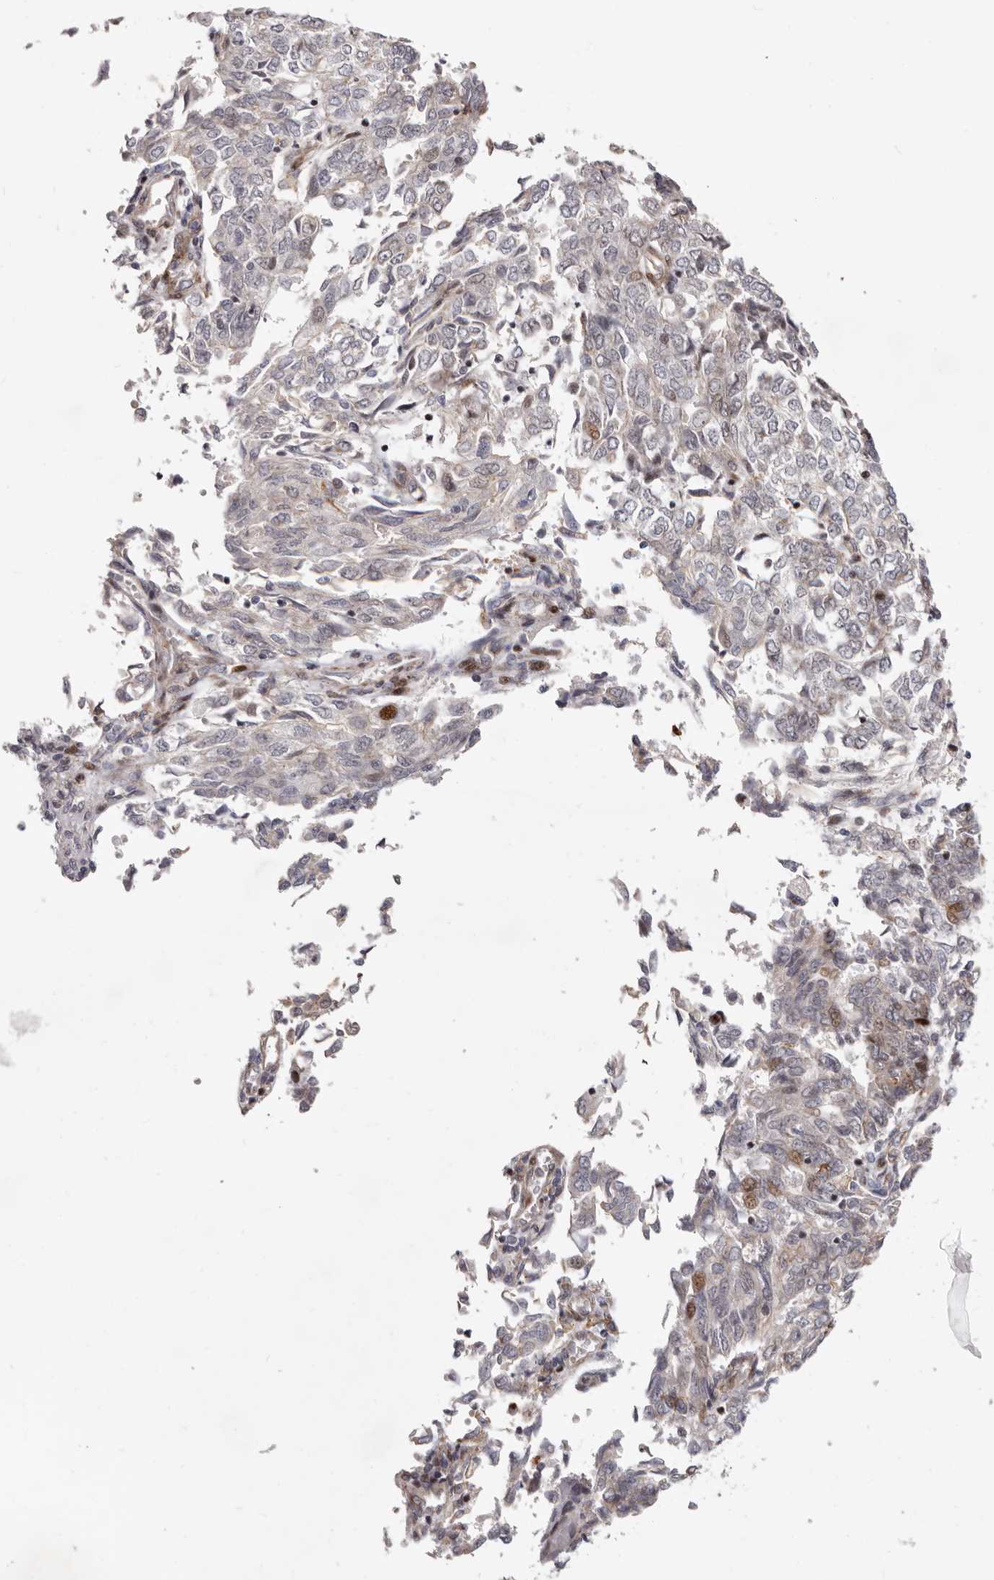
{"staining": {"intensity": "weak", "quantity": "25%-75%", "location": "cytoplasmic/membranous,nuclear"}, "tissue": "endometrial cancer", "cell_type": "Tumor cells", "image_type": "cancer", "snomed": [{"axis": "morphology", "description": "Adenocarcinoma, NOS"}, {"axis": "topography", "description": "Endometrium"}], "caption": "An immunohistochemistry micrograph of tumor tissue is shown. Protein staining in brown shows weak cytoplasmic/membranous and nuclear positivity in endometrial cancer (adenocarcinoma) within tumor cells.", "gene": "EPHX3", "patient": {"sex": "female", "age": 80}}